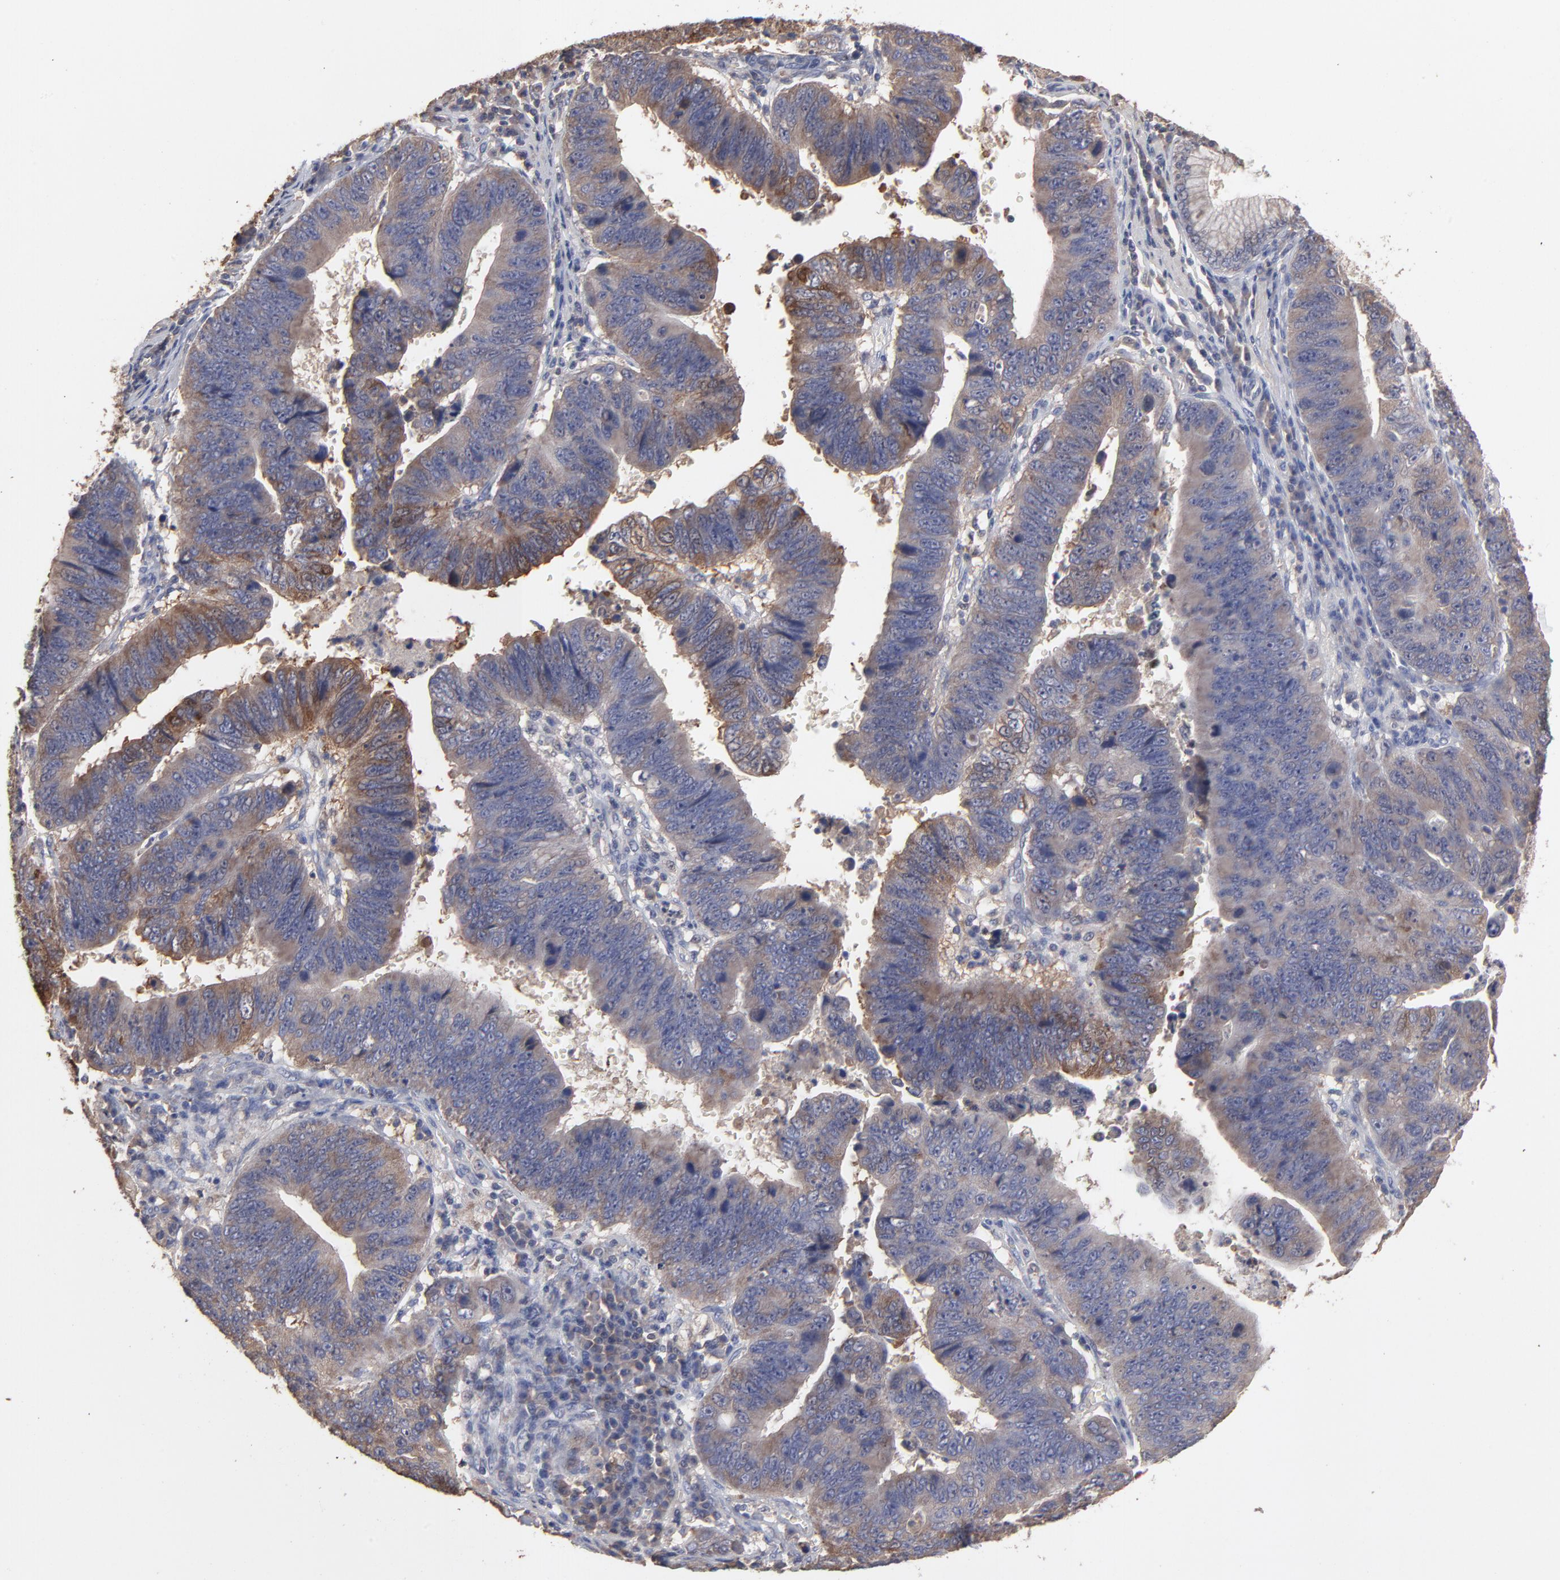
{"staining": {"intensity": "moderate", "quantity": ">75%", "location": "cytoplasmic/membranous"}, "tissue": "stomach cancer", "cell_type": "Tumor cells", "image_type": "cancer", "snomed": [{"axis": "morphology", "description": "Adenocarcinoma, NOS"}, {"axis": "topography", "description": "Stomach"}], "caption": "Stomach adenocarcinoma stained for a protein shows moderate cytoplasmic/membranous positivity in tumor cells.", "gene": "TANGO2", "patient": {"sex": "male", "age": 59}}